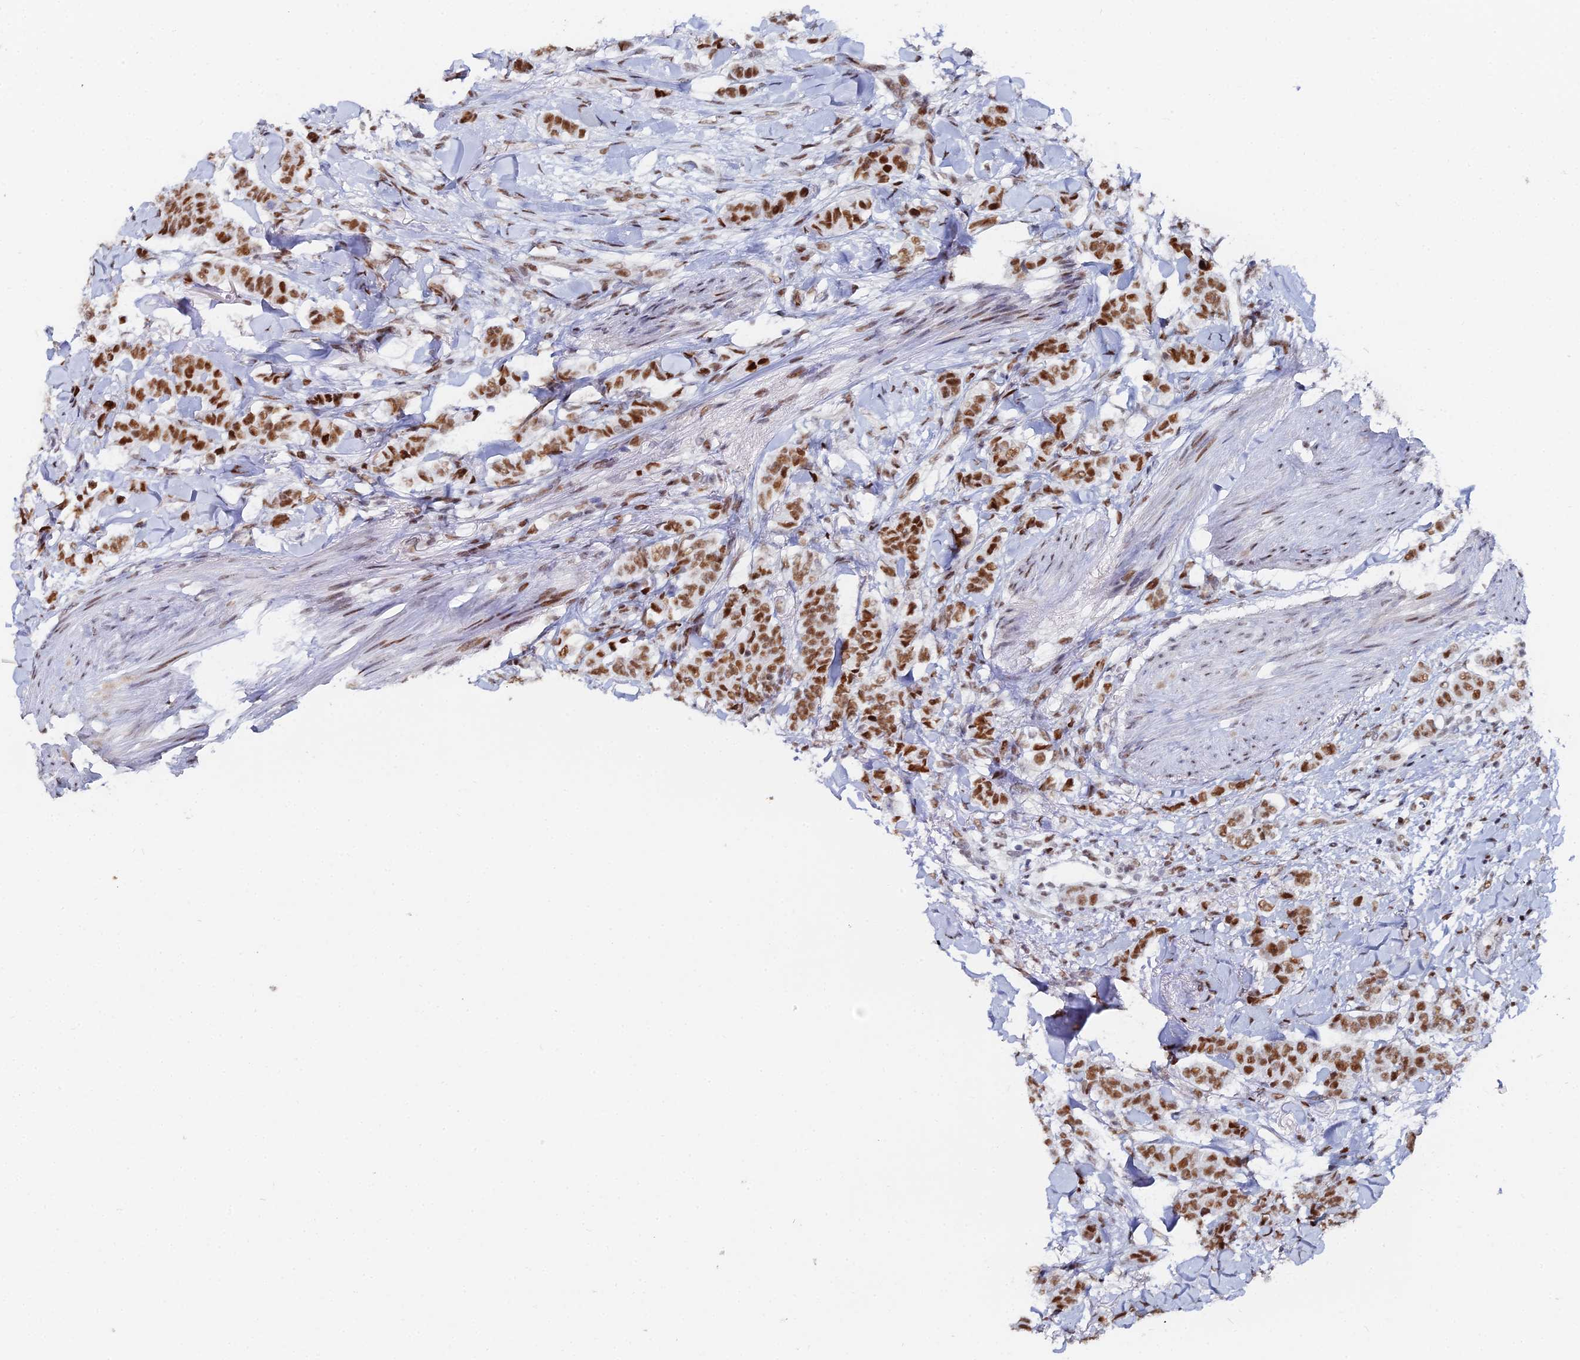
{"staining": {"intensity": "strong", "quantity": ">75%", "location": "nuclear"}, "tissue": "breast cancer", "cell_type": "Tumor cells", "image_type": "cancer", "snomed": [{"axis": "morphology", "description": "Duct carcinoma"}, {"axis": "topography", "description": "Breast"}], "caption": "Human breast cancer (invasive ductal carcinoma) stained with a protein marker reveals strong staining in tumor cells.", "gene": "GSC2", "patient": {"sex": "female", "age": 40}}